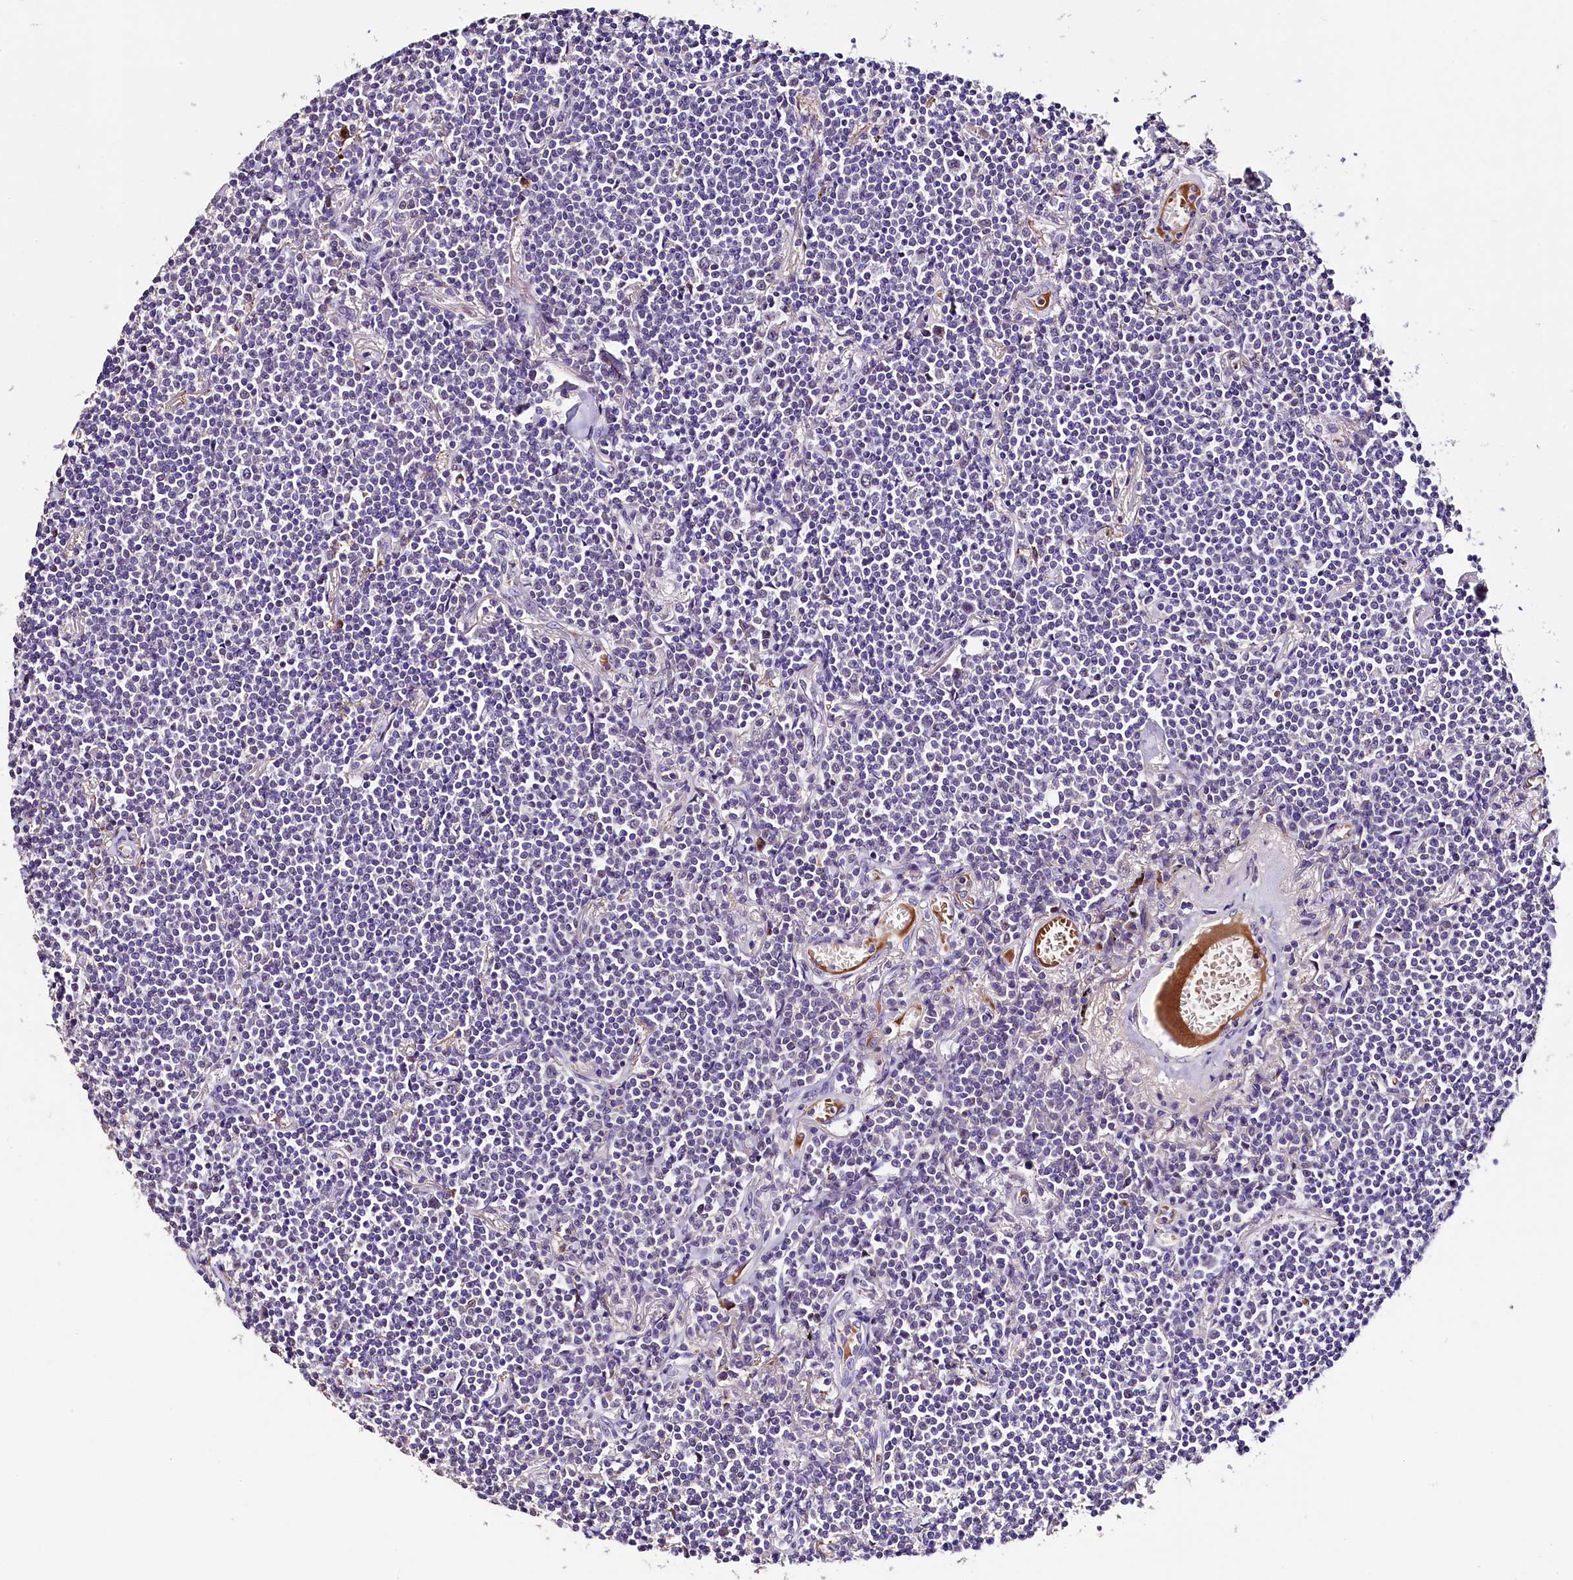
{"staining": {"intensity": "negative", "quantity": "none", "location": "none"}, "tissue": "lymphoma", "cell_type": "Tumor cells", "image_type": "cancer", "snomed": [{"axis": "morphology", "description": "Malignant lymphoma, non-Hodgkin's type, Low grade"}, {"axis": "topography", "description": "Lung"}], "caption": "Immunohistochemistry photomicrograph of human low-grade malignant lymphoma, non-Hodgkin's type stained for a protein (brown), which demonstrates no positivity in tumor cells. Brightfield microscopy of IHC stained with DAB (3,3'-diaminobenzidine) (brown) and hematoxylin (blue), captured at high magnification.", "gene": "MEX3B", "patient": {"sex": "female", "age": 71}}